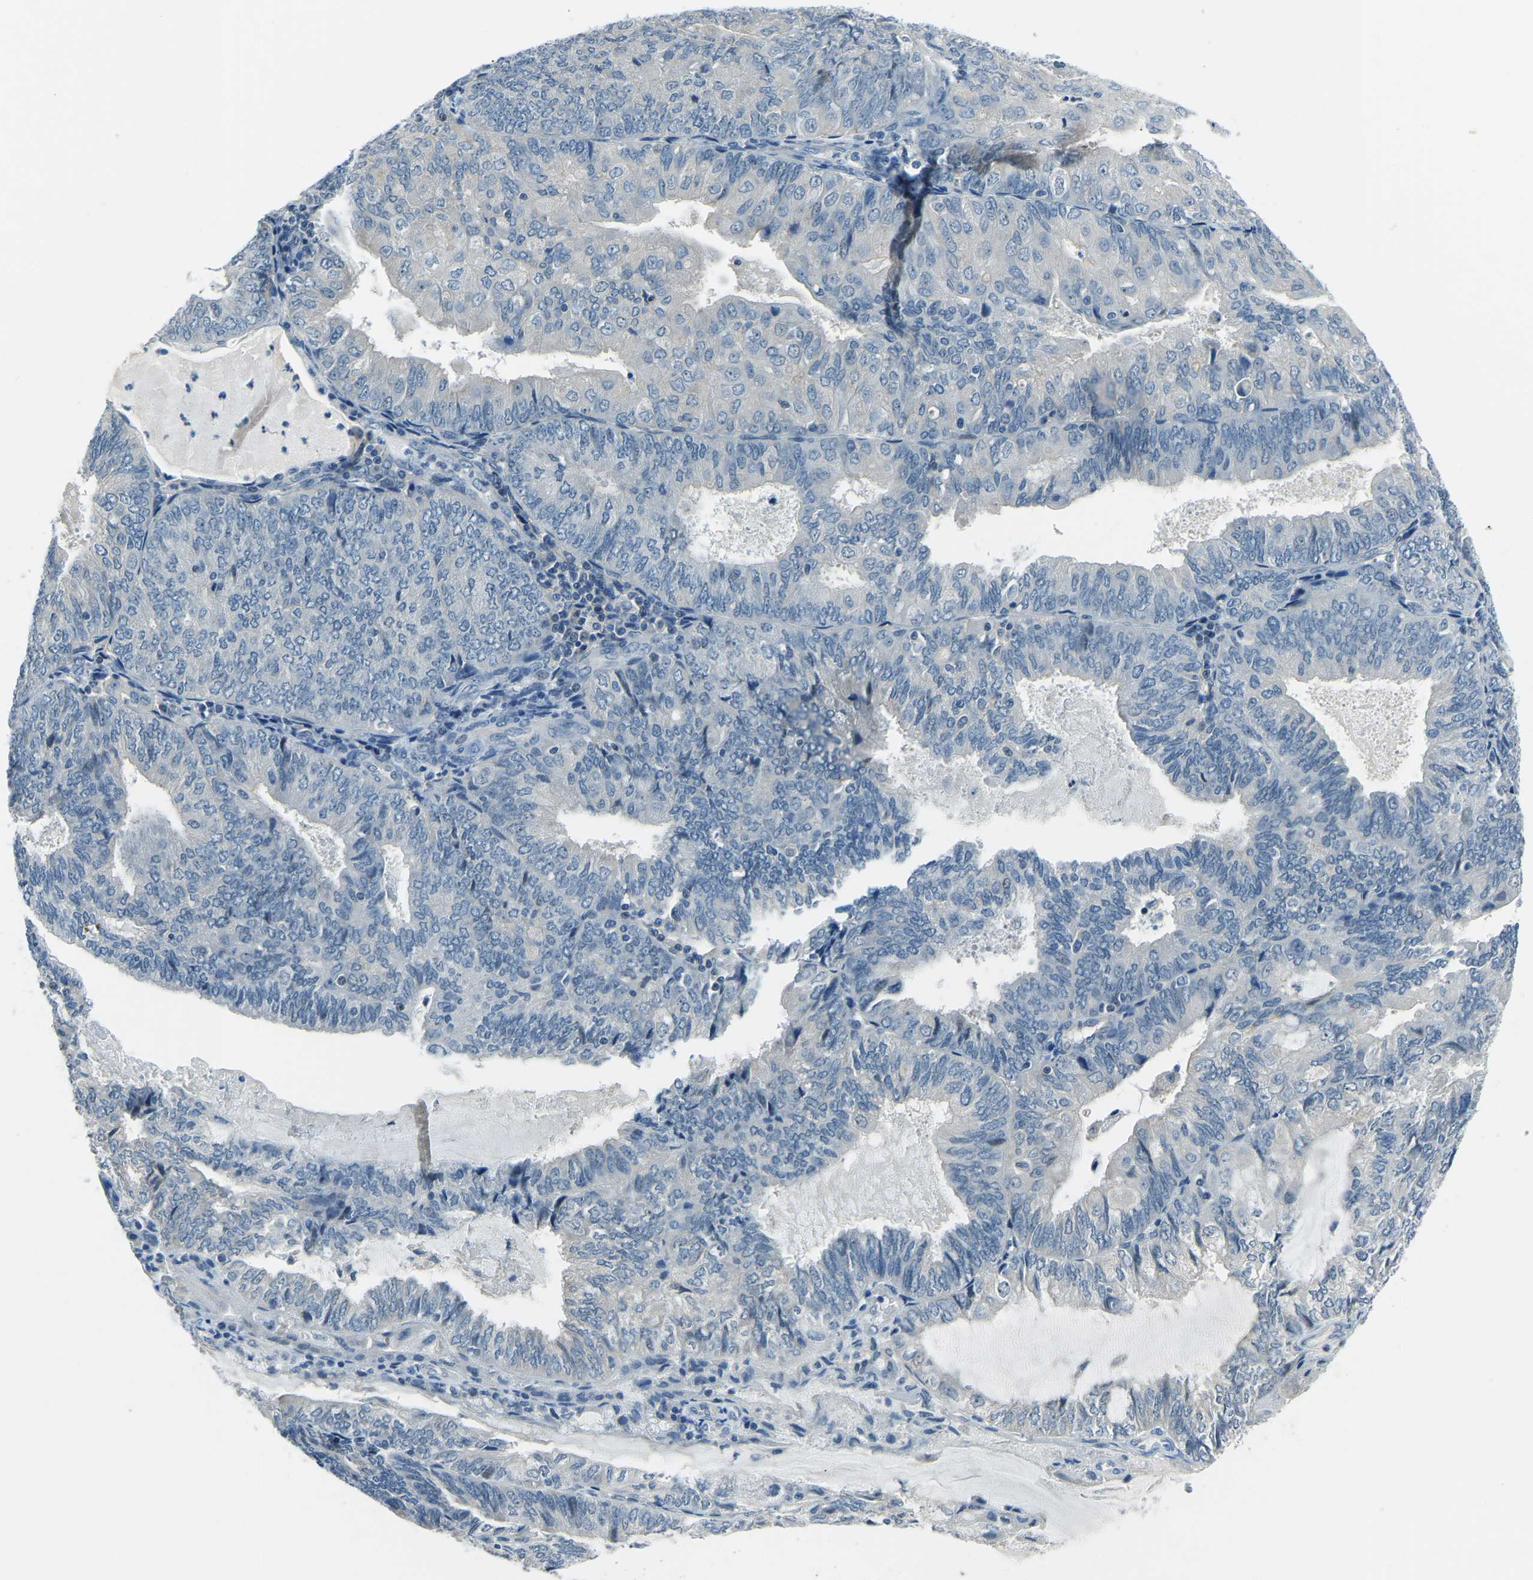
{"staining": {"intensity": "negative", "quantity": "none", "location": "none"}, "tissue": "endometrial cancer", "cell_type": "Tumor cells", "image_type": "cancer", "snomed": [{"axis": "morphology", "description": "Adenocarcinoma, NOS"}, {"axis": "topography", "description": "Endometrium"}], "caption": "Endometrial cancer was stained to show a protein in brown. There is no significant positivity in tumor cells. (DAB immunohistochemistry (IHC), high magnification).", "gene": "RRP1", "patient": {"sex": "female", "age": 81}}